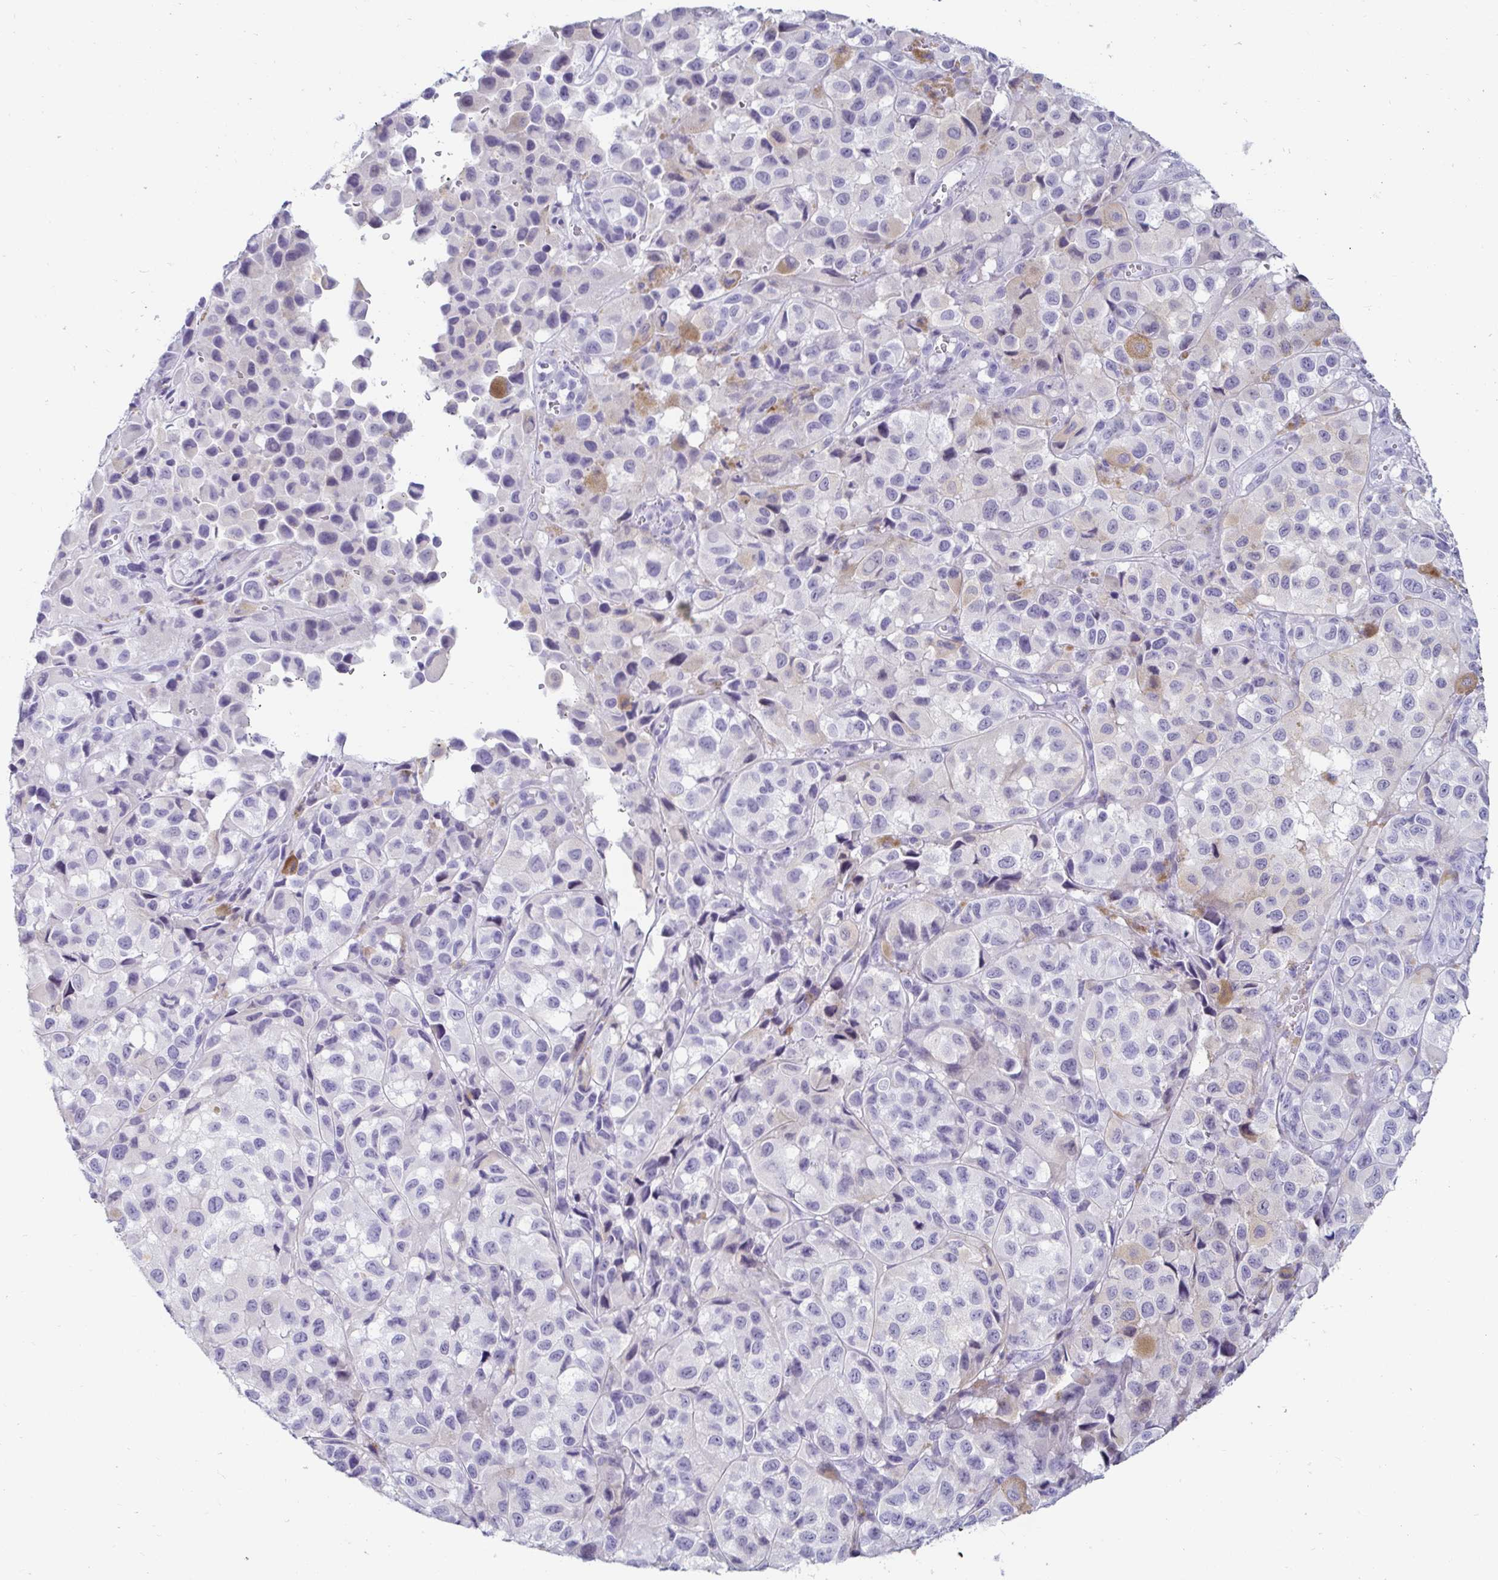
{"staining": {"intensity": "negative", "quantity": "none", "location": "none"}, "tissue": "melanoma", "cell_type": "Tumor cells", "image_type": "cancer", "snomed": [{"axis": "morphology", "description": "Malignant melanoma, NOS"}, {"axis": "topography", "description": "Skin"}], "caption": "Malignant melanoma was stained to show a protein in brown. There is no significant expression in tumor cells. The staining was performed using DAB (3,3'-diaminobenzidine) to visualize the protein expression in brown, while the nuclei were stained in blue with hematoxylin (Magnification: 20x).", "gene": "C4orf17", "patient": {"sex": "male", "age": 93}}